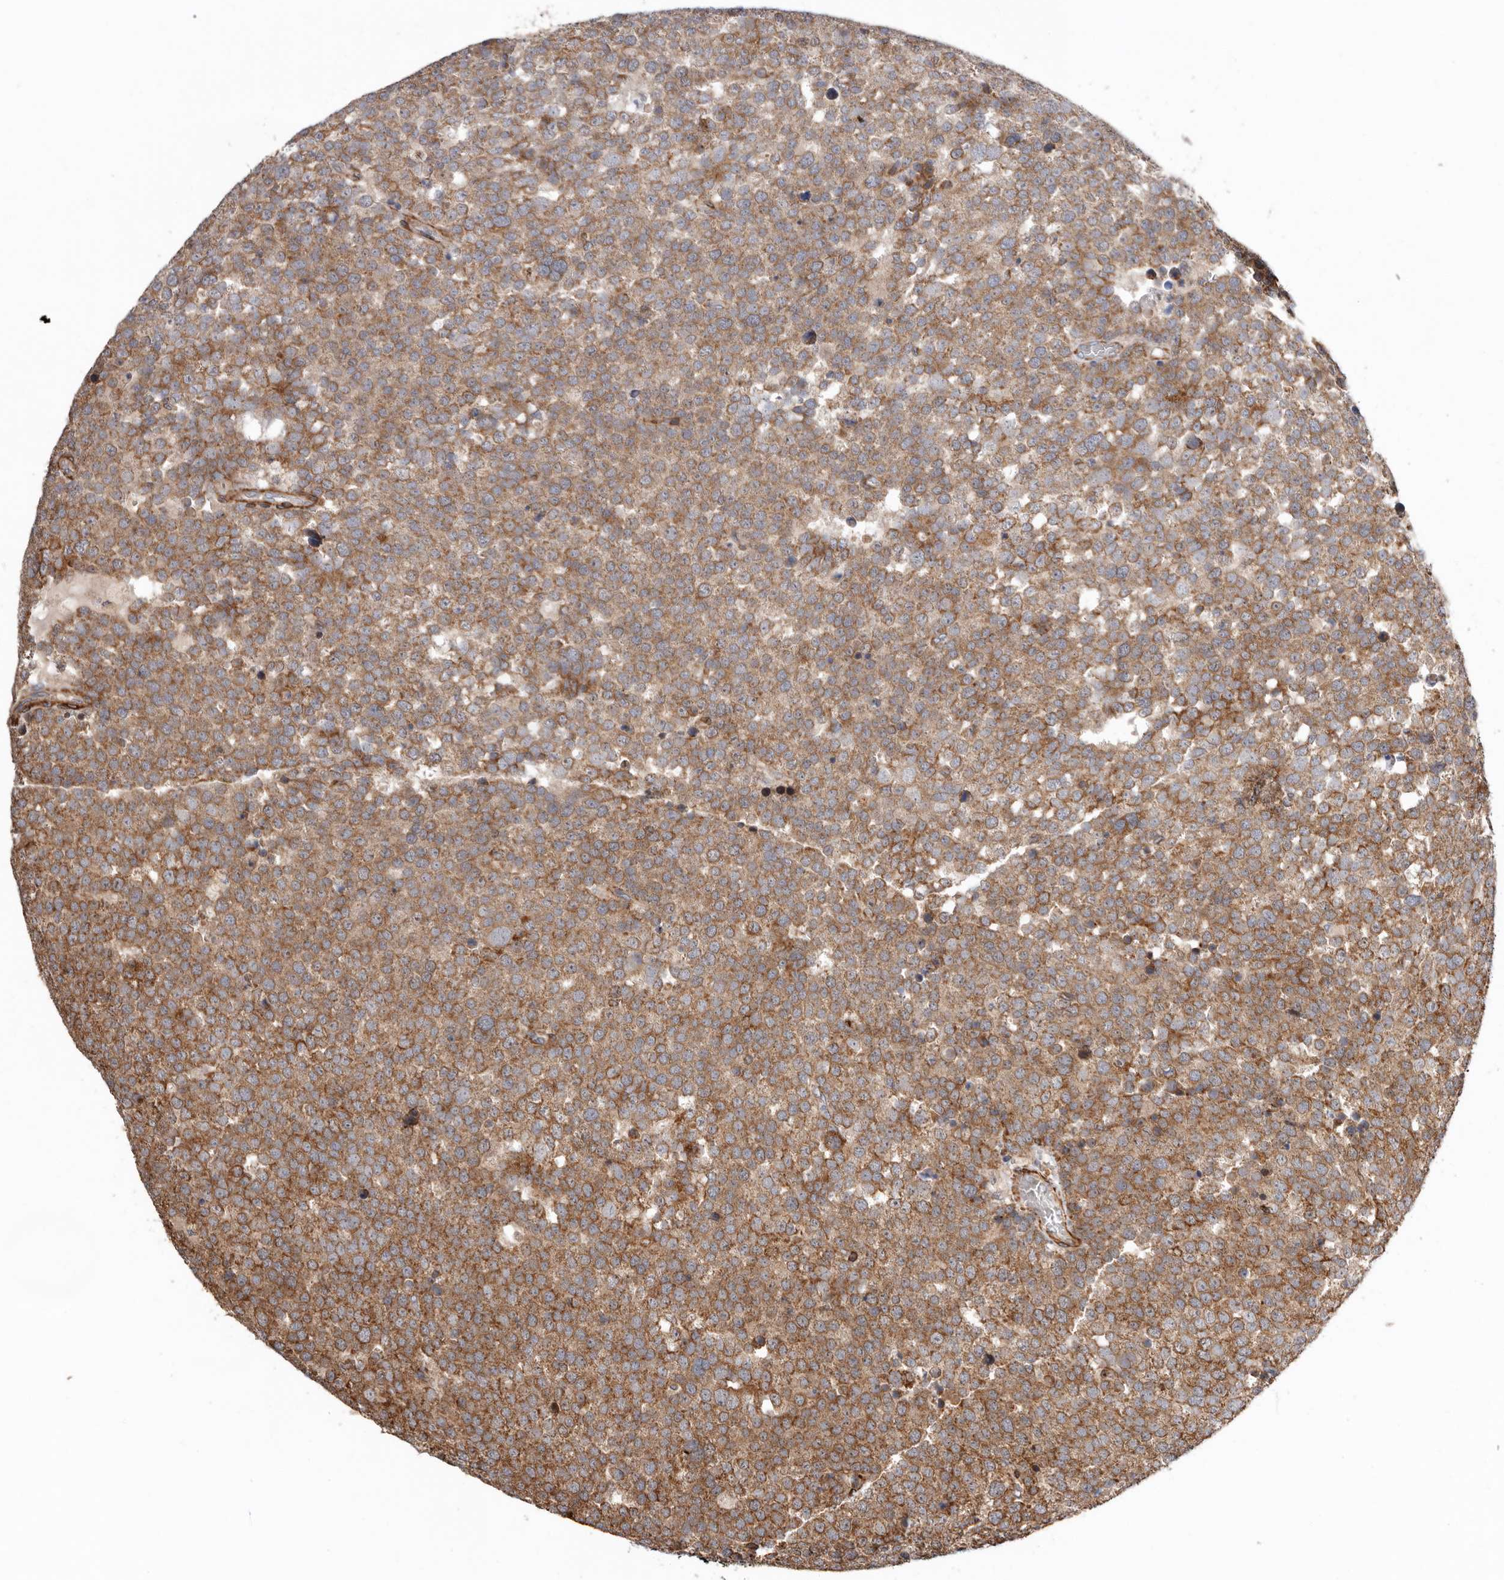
{"staining": {"intensity": "moderate", "quantity": ">75%", "location": "cytoplasmic/membranous"}, "tissue": "testis cancer", "cell_type": "Tumor cells", "image_type": "cancer", "snomed": [{"axis": "morphology", "description": "Seminoma, NOS"}, {"axis": "topography", "description": "Testis"}], "caption": "Testis cancer (seminoma) stained with a brown dye displays moderate cytoplasmic/membranous positive staining in approximately >75% of tumor cells.", "gene": "PROKR1", "patient": {"sex": "male", "age": 71}}